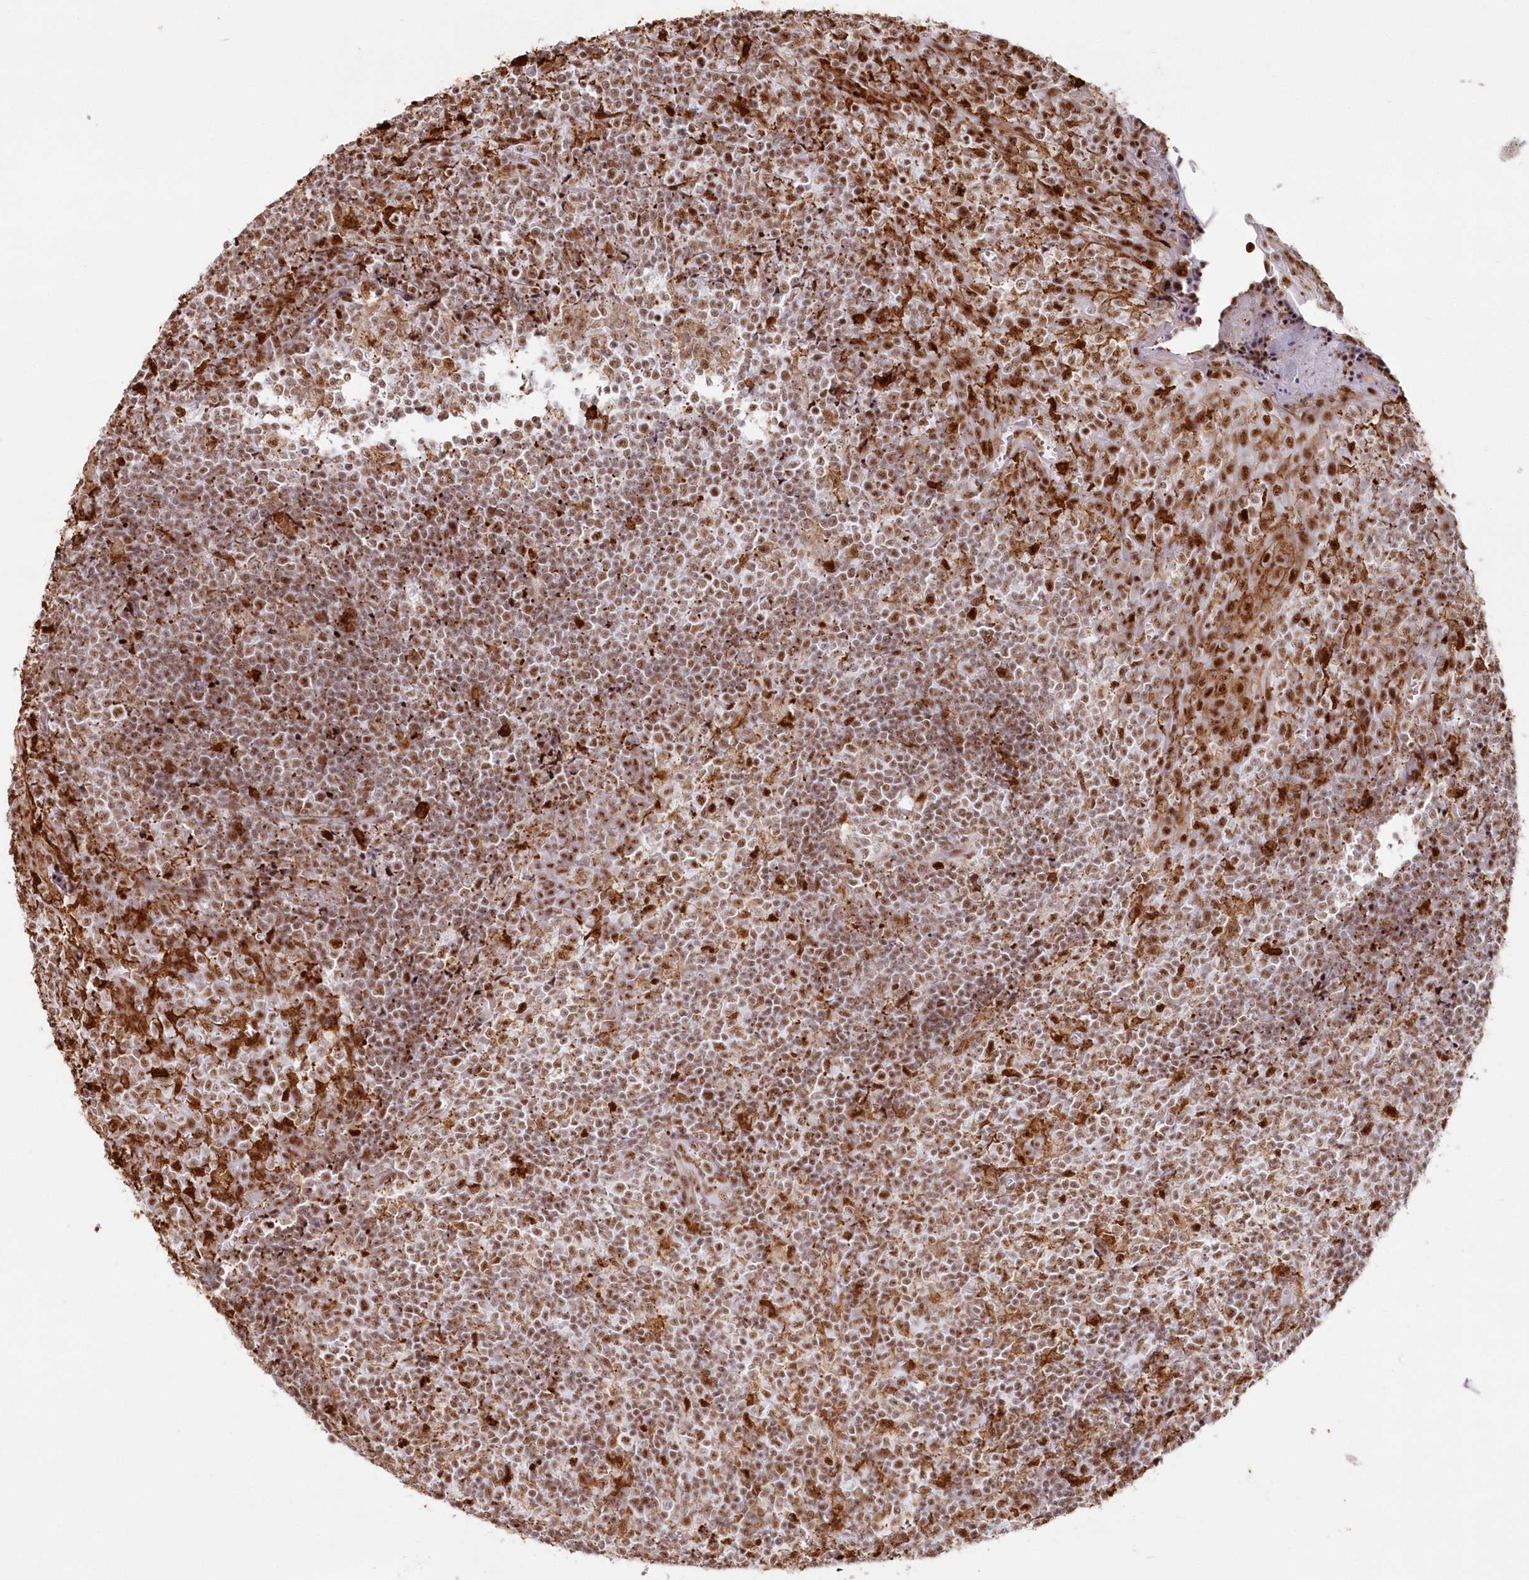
{"staining": {"intensity": "moderate", "quantity": ">75%", "location": "nuclear"}, "tissue": "tonsil", "cell_type": "Germinal center cells", "image_type": "normal", "snomed": [{"axis": "morphology", "description": "Normal tissue, NOS"}, {"axis": "topography", "description": "Tonsil"}], "caption": "Immunohistochemistry (IHC) image of unremarkable human tonsil stained for a protein (brown), which demonstrates medium levels of moderate nuclear expression in about >75% of germinal center cells.", "gene": "DDX46", "patient": {"sex": "female", "age": 19}}